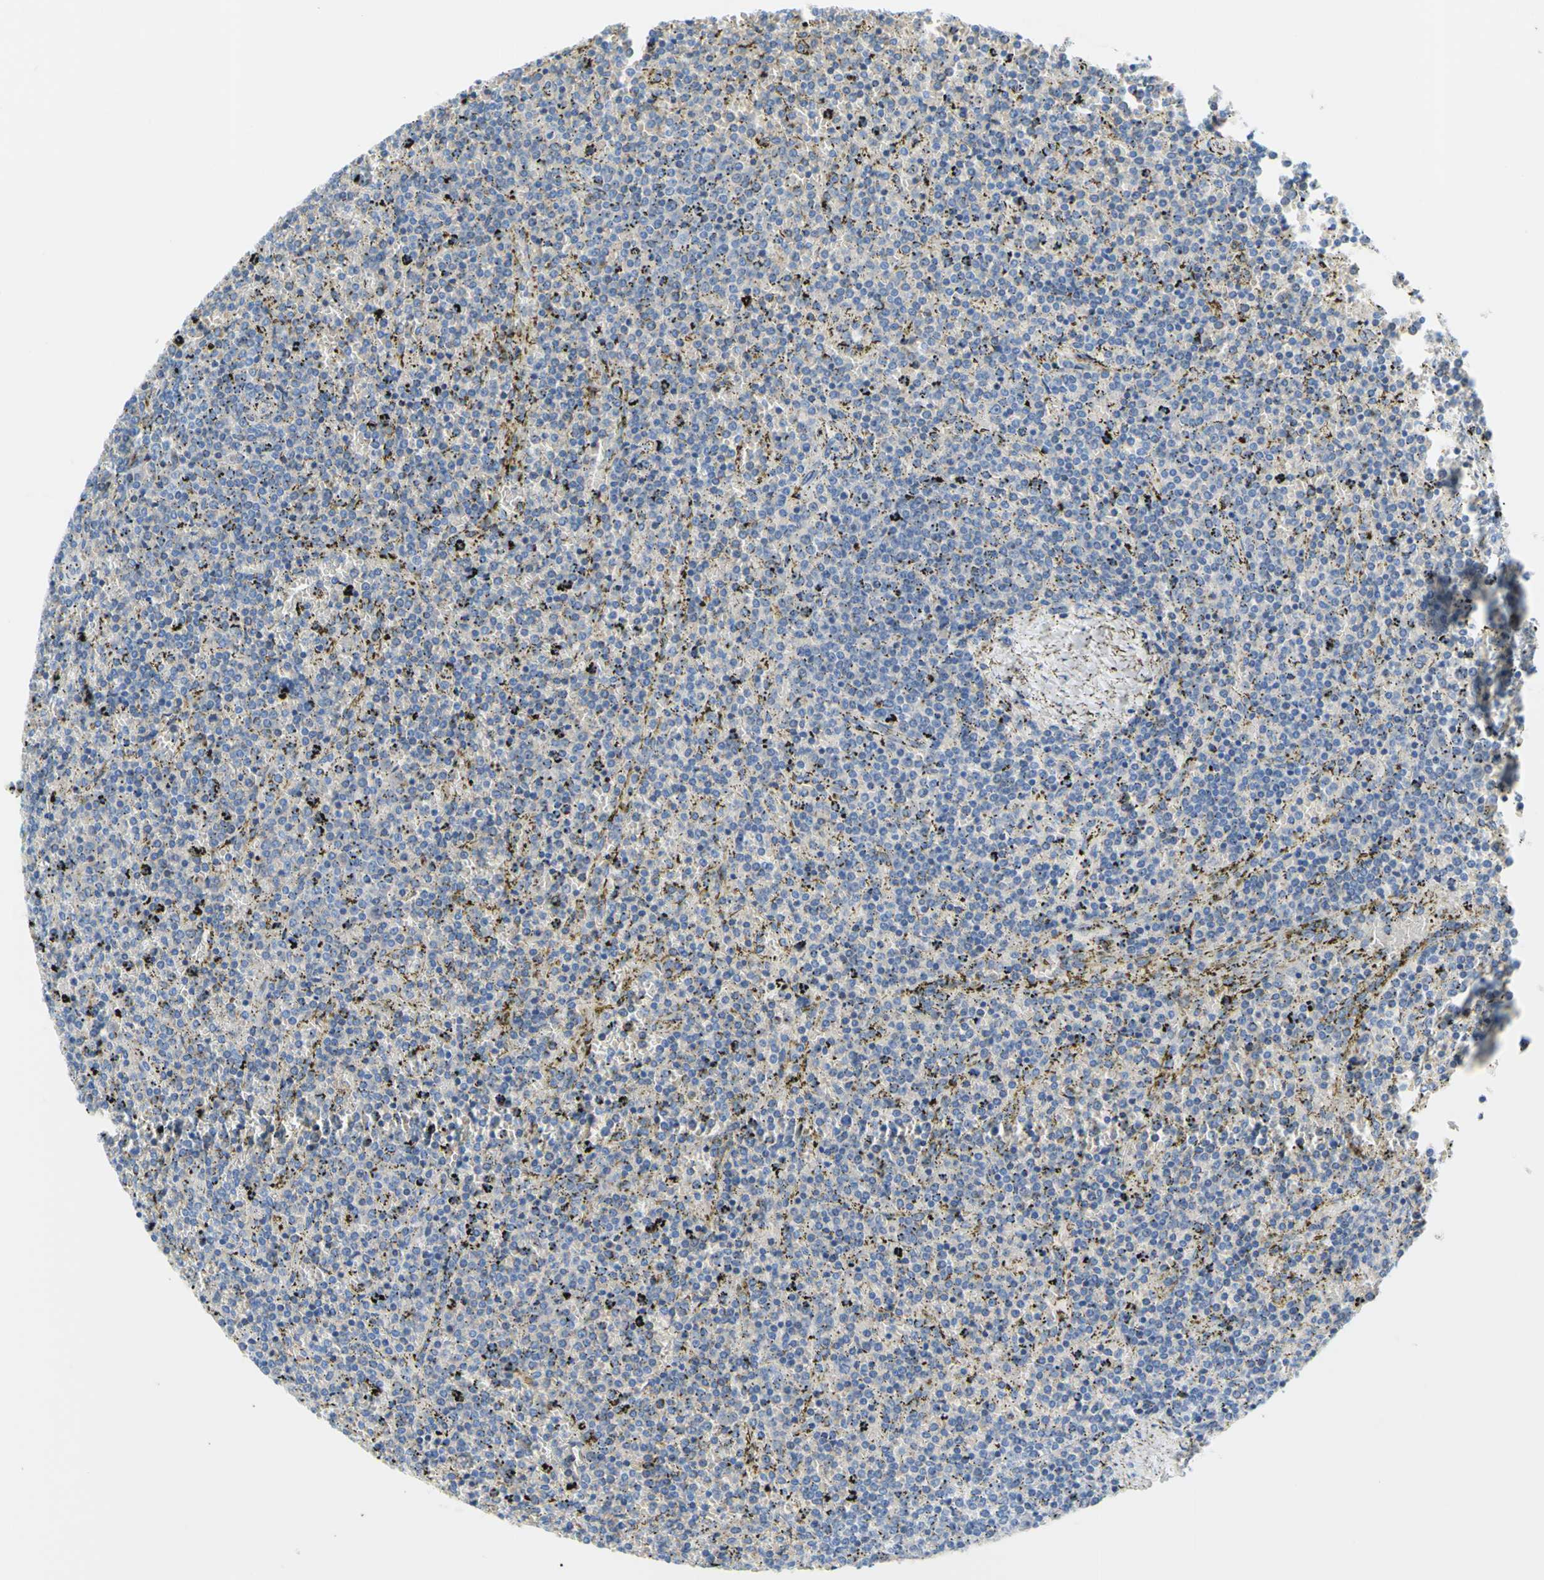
{"staining": {"intensity": "weak", "quantity": "<25%", "location": "cytoplasmic/membranous"}, "tissue": "lymphoma", "cell_type": "Tumor cells", "image_type": "cancer", "snomed": [{"axis": "morphology", "description": "Malignant lymphoma, non-Hodgkin's type, Low grade"}, {"axis": "topography", "description": "Spleen"}], "caption": "Photomicrograph shows no protein staining in tumor cells of lymphoma tissue.", "gene": "TMEM59L", "patient": {"sex": "female", "age": 77}}